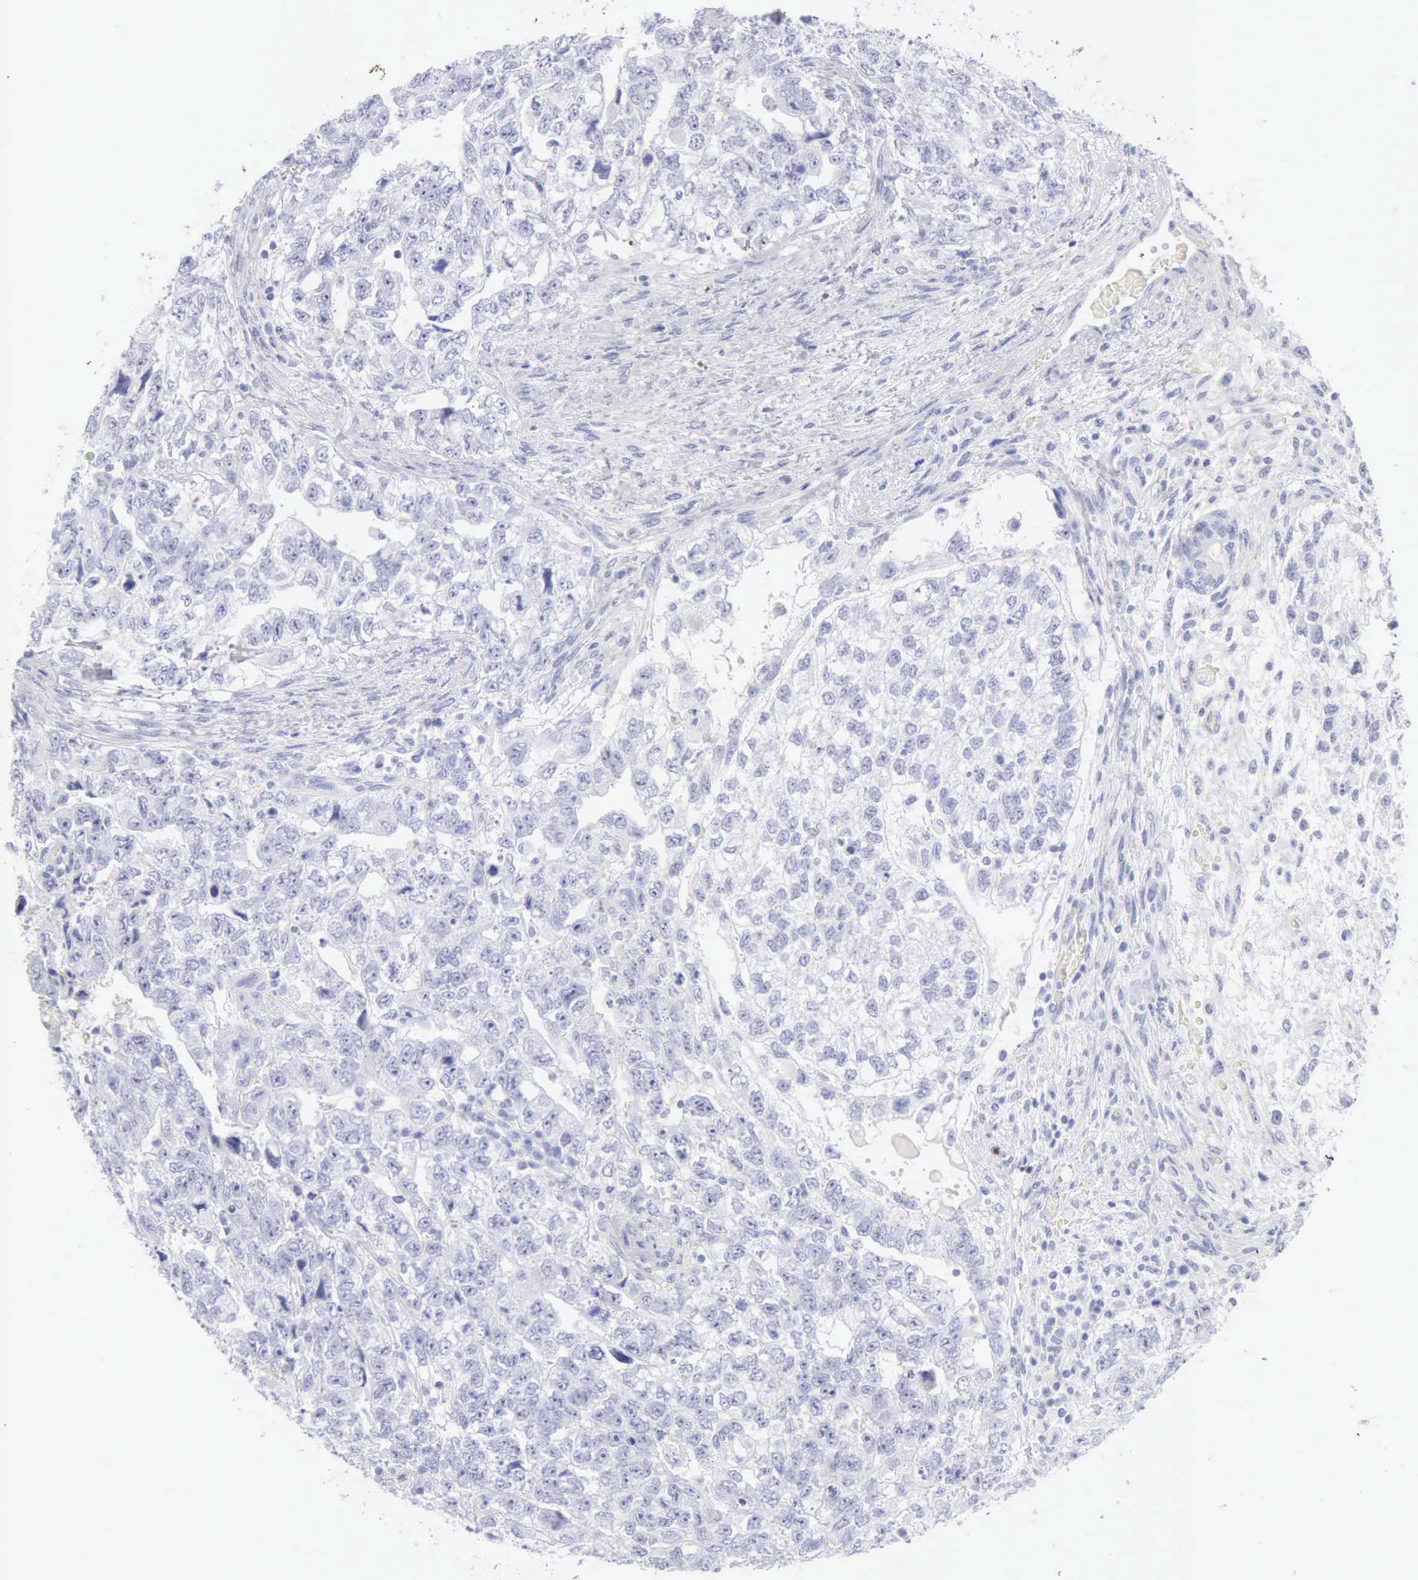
{"staining": {"intensity": "negative", "quantity": "none", "location": "none"}, "tissue": "testis cancer", "cell_type": "Tumor cells", "image_type": "cancer", "snomed": [{"axis": "morphology", "description": "Carcinoma, Embryonal, NOS"}, {"axis": "topography", "description": "Testis"}], "caption": "The photomicrograph displays no significant positivity in tumor cells of embryonal carcinoma (testis).", "gene": "KRT10", "patient": {"sex": "male", "age": 36}}